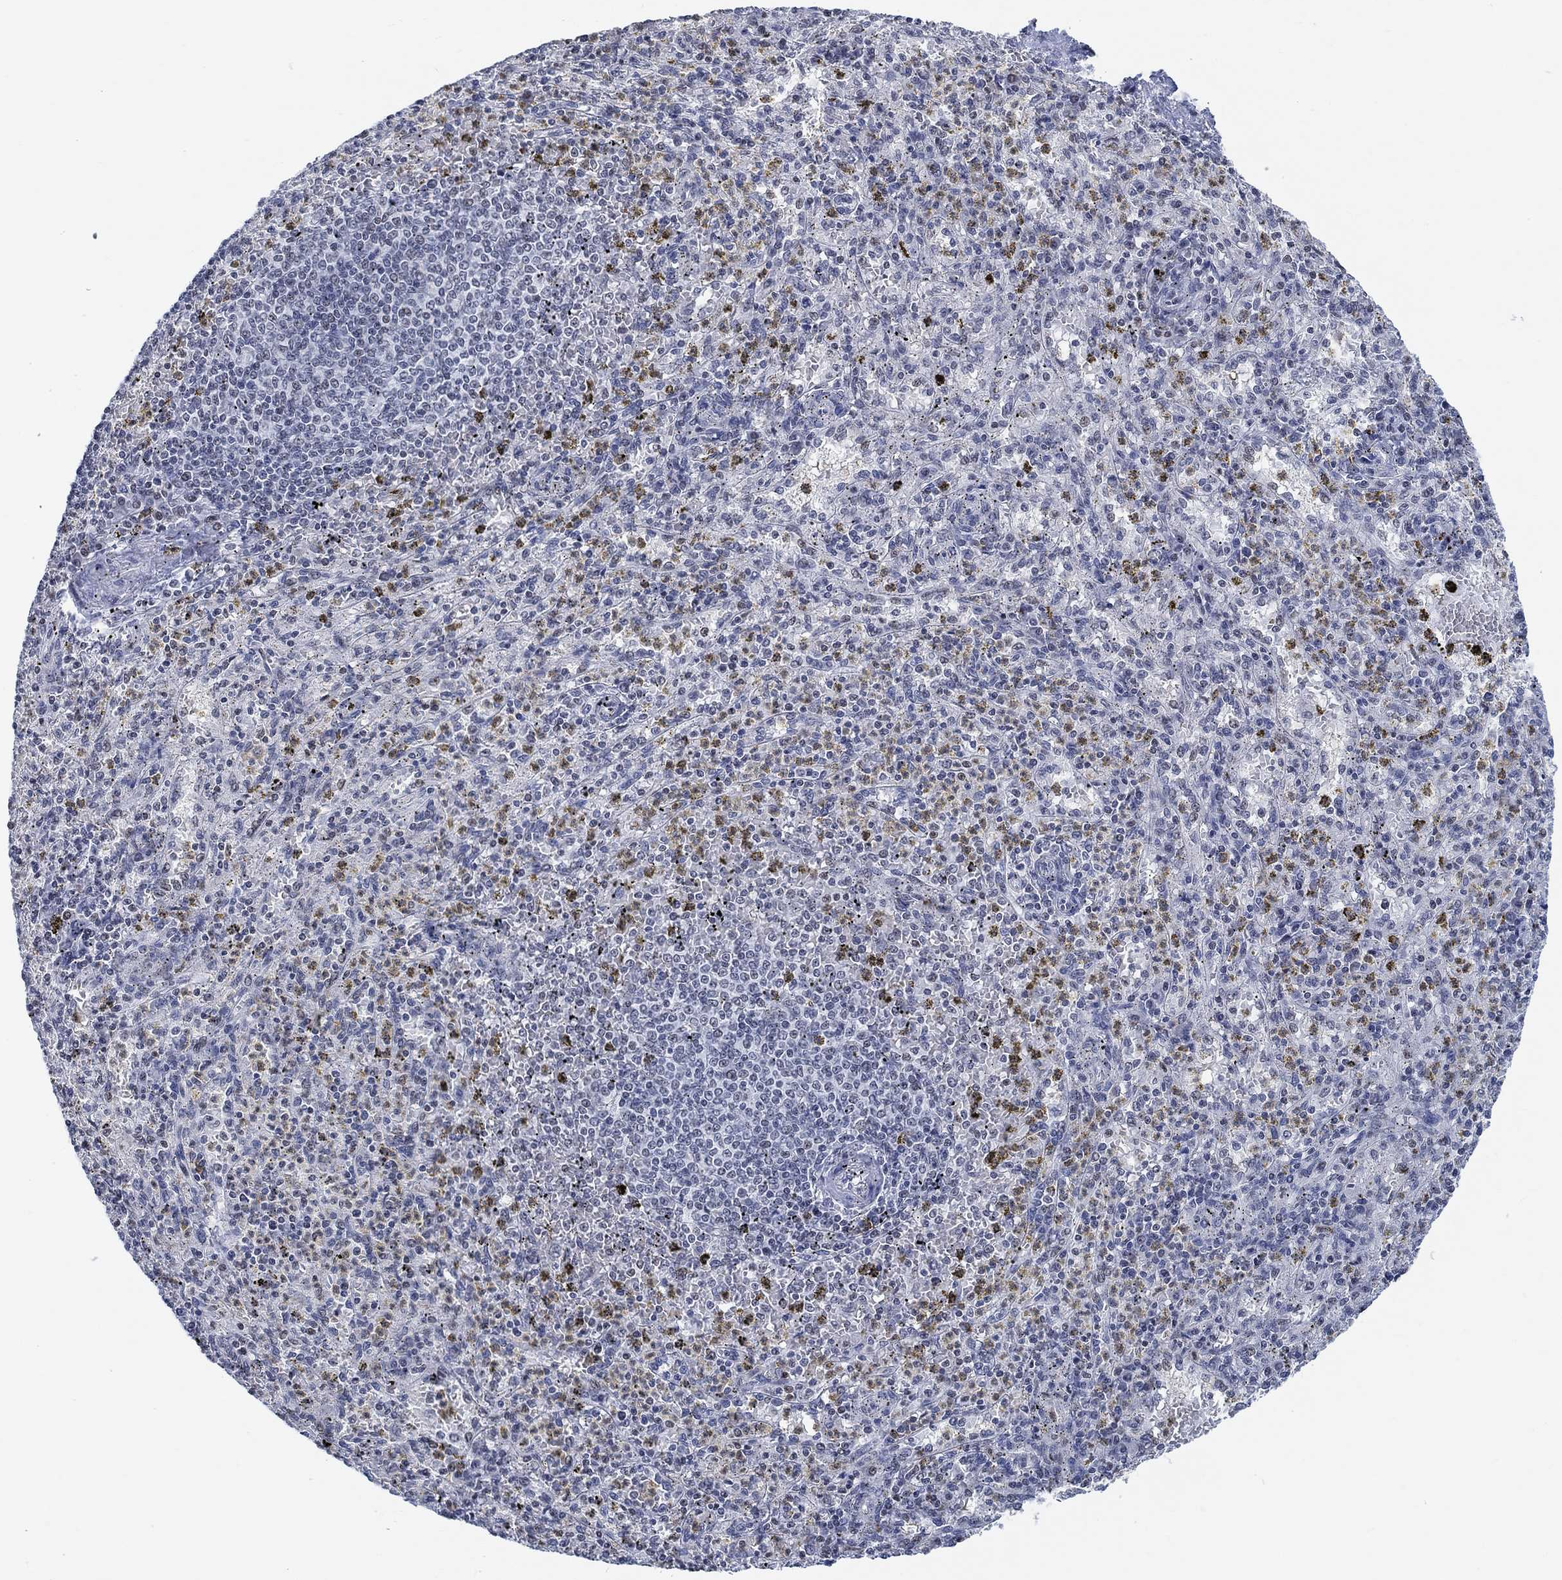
{"staining": {"intensity": "negative", "quantity": "none", "location": "none"}, "tissue": "spleen", "cell_type": "Cells in red pulp", "image_type": "normal", "snomed": [{"axis": "morphology", "description": "Normal tissue, NOS"}, {"axis": "topography", "description": "Spleen"}], "caption": "Cells in red pulp show no significant protein staining in benign spleen.", "gene": "KCNH8", "patient": {"sex": "male", "age": 60}}